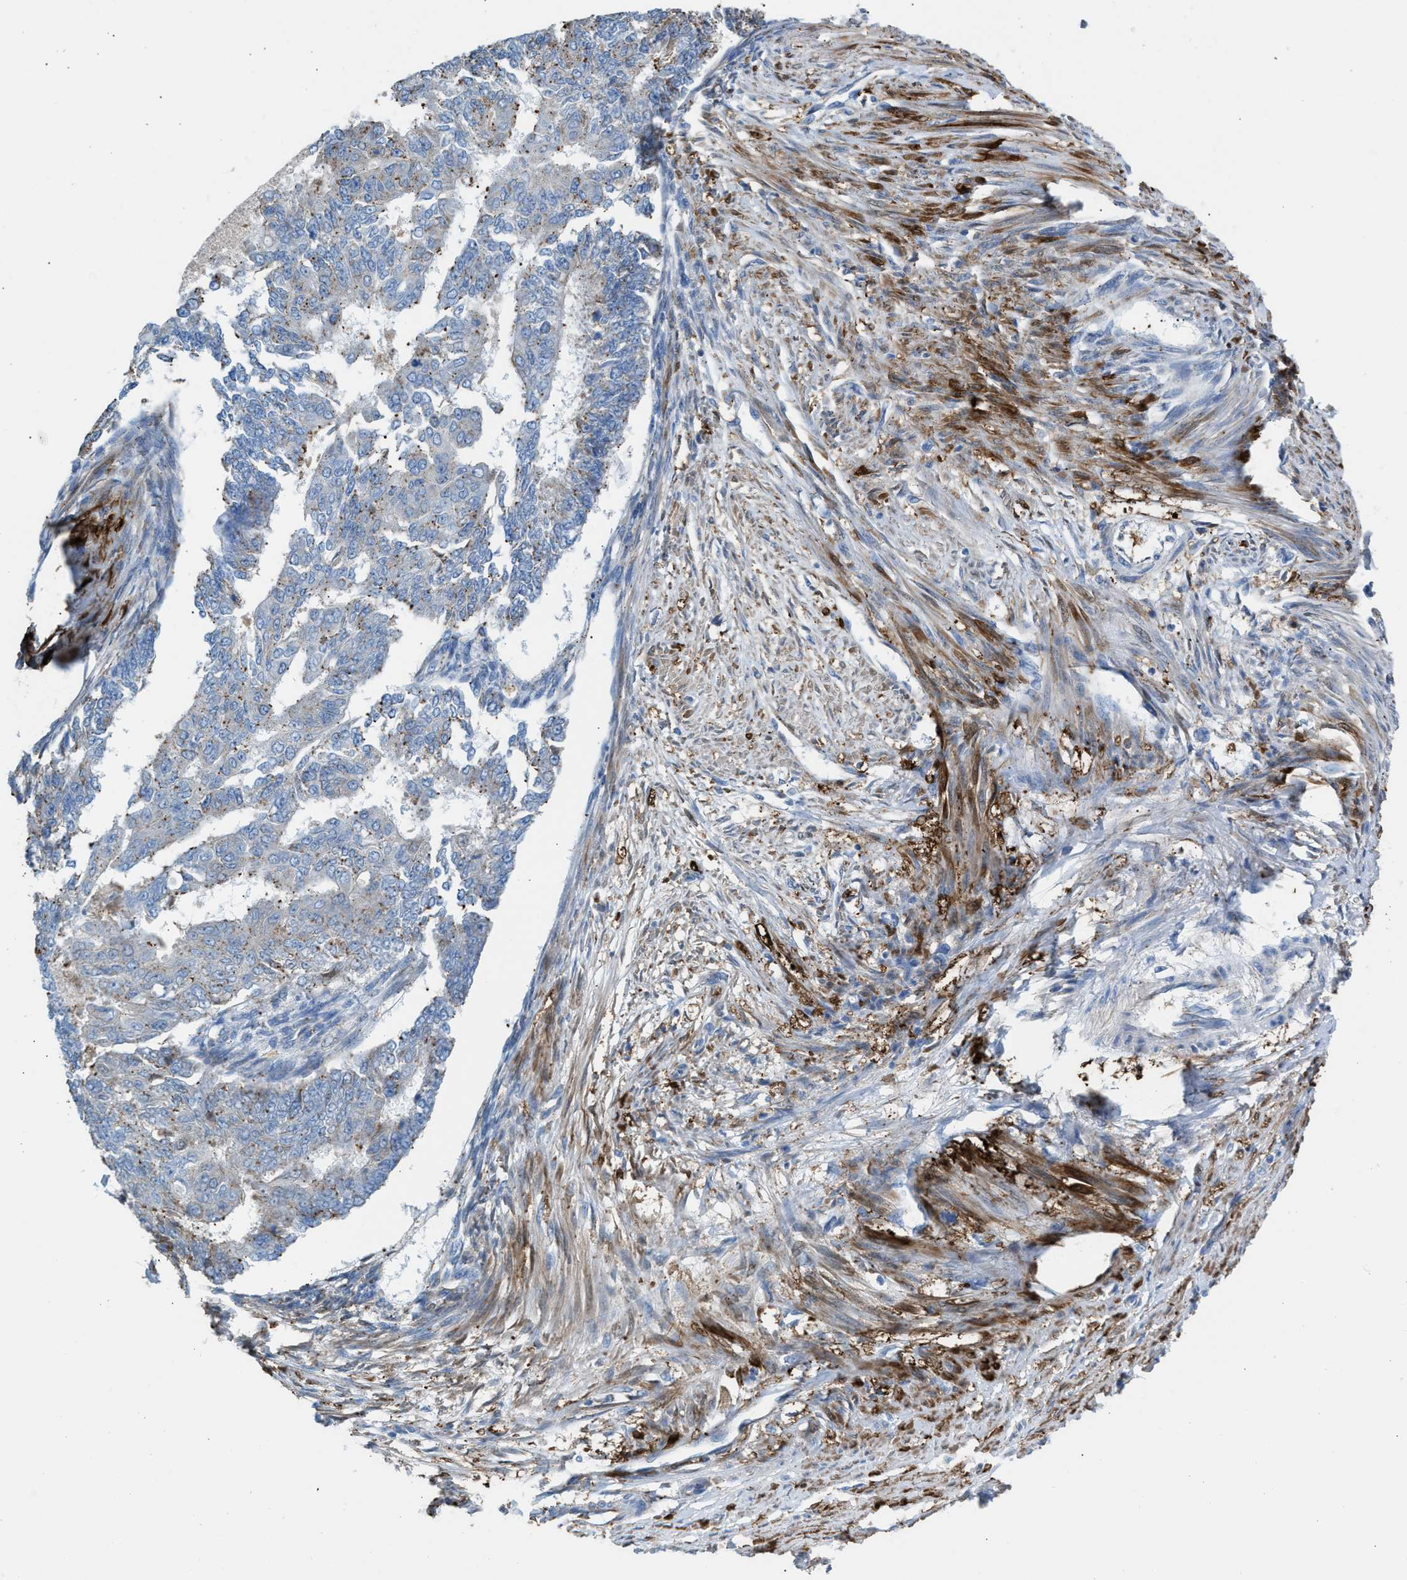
{"staining": {"intensity": "negative", "quantity": "none", "location": "none"}, "tissue": "endometrial cancer", "cell_type": "Tumor cells", "image_type": "cancer", "snomed": [{"axis": "morphology", "description": "Adenocarcinoma, NOS"}, {"axis": "topography", "description": "Endometrium"}], "caption": "Image shows no significant protein expression in tumor cells of endometrial cancer.", "gene": "CA3", "patient": {"sex": "female", "age": 32}}